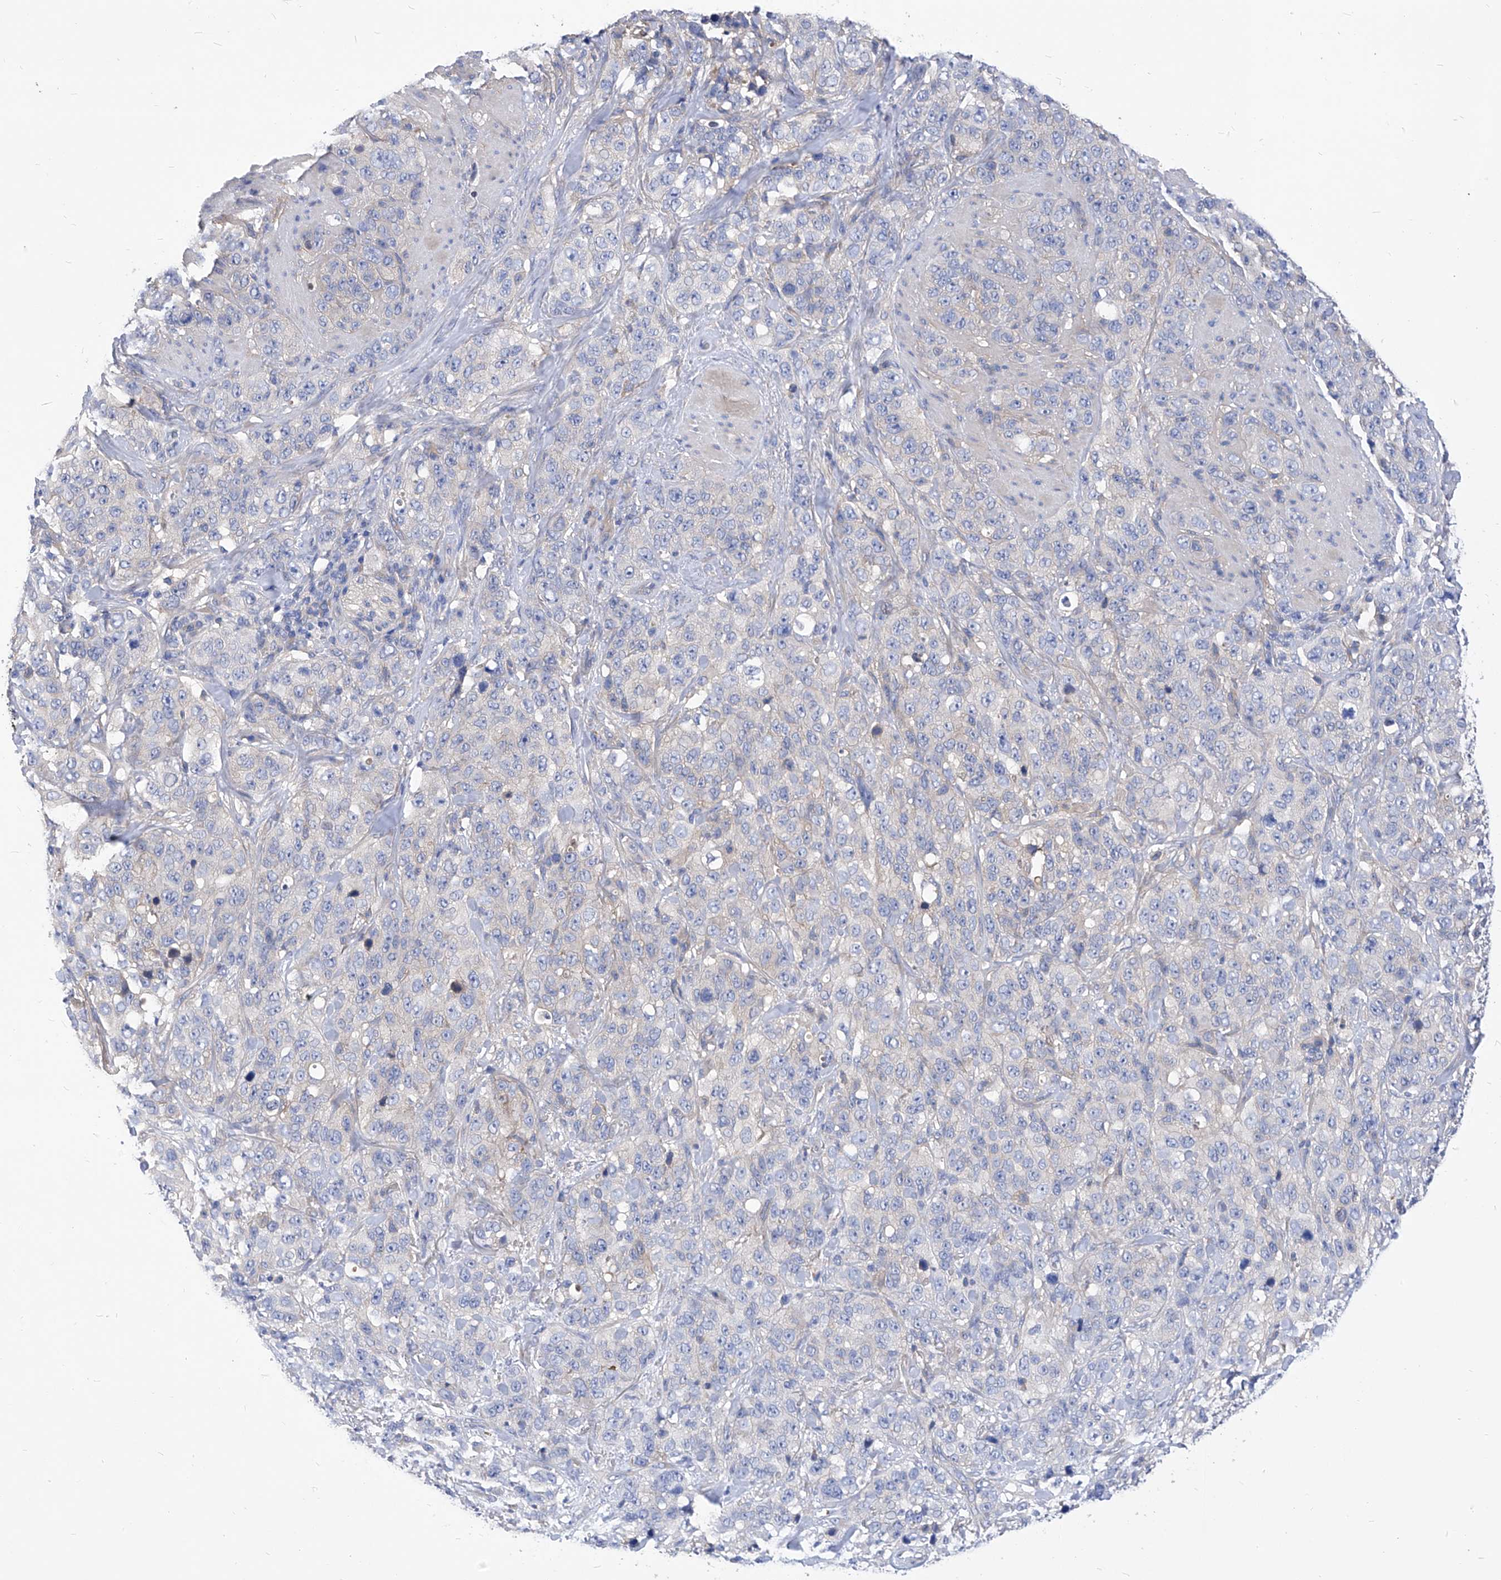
{"staining": {"intensity": "negative", "quantity": "none", "location": "none"}, "tissue": "stomach cancer", "cell_type": "Tumor cells", "image_type": "cancer", "snomed": [{"axis": "morphology", "description": "Adenocarcinoma, NOS"}, {"axis": "topography", "description": "Stomach"}], "caption": "This histopathology image is of stomach cancer (adenocarcinoma) stained with IHC to label a protein in brown with the nuclei are counter-stained blue. There is no expression in tumor cells.", "gene": "XPNPEP1", "patient": {"sex": "male", "age": 48}}